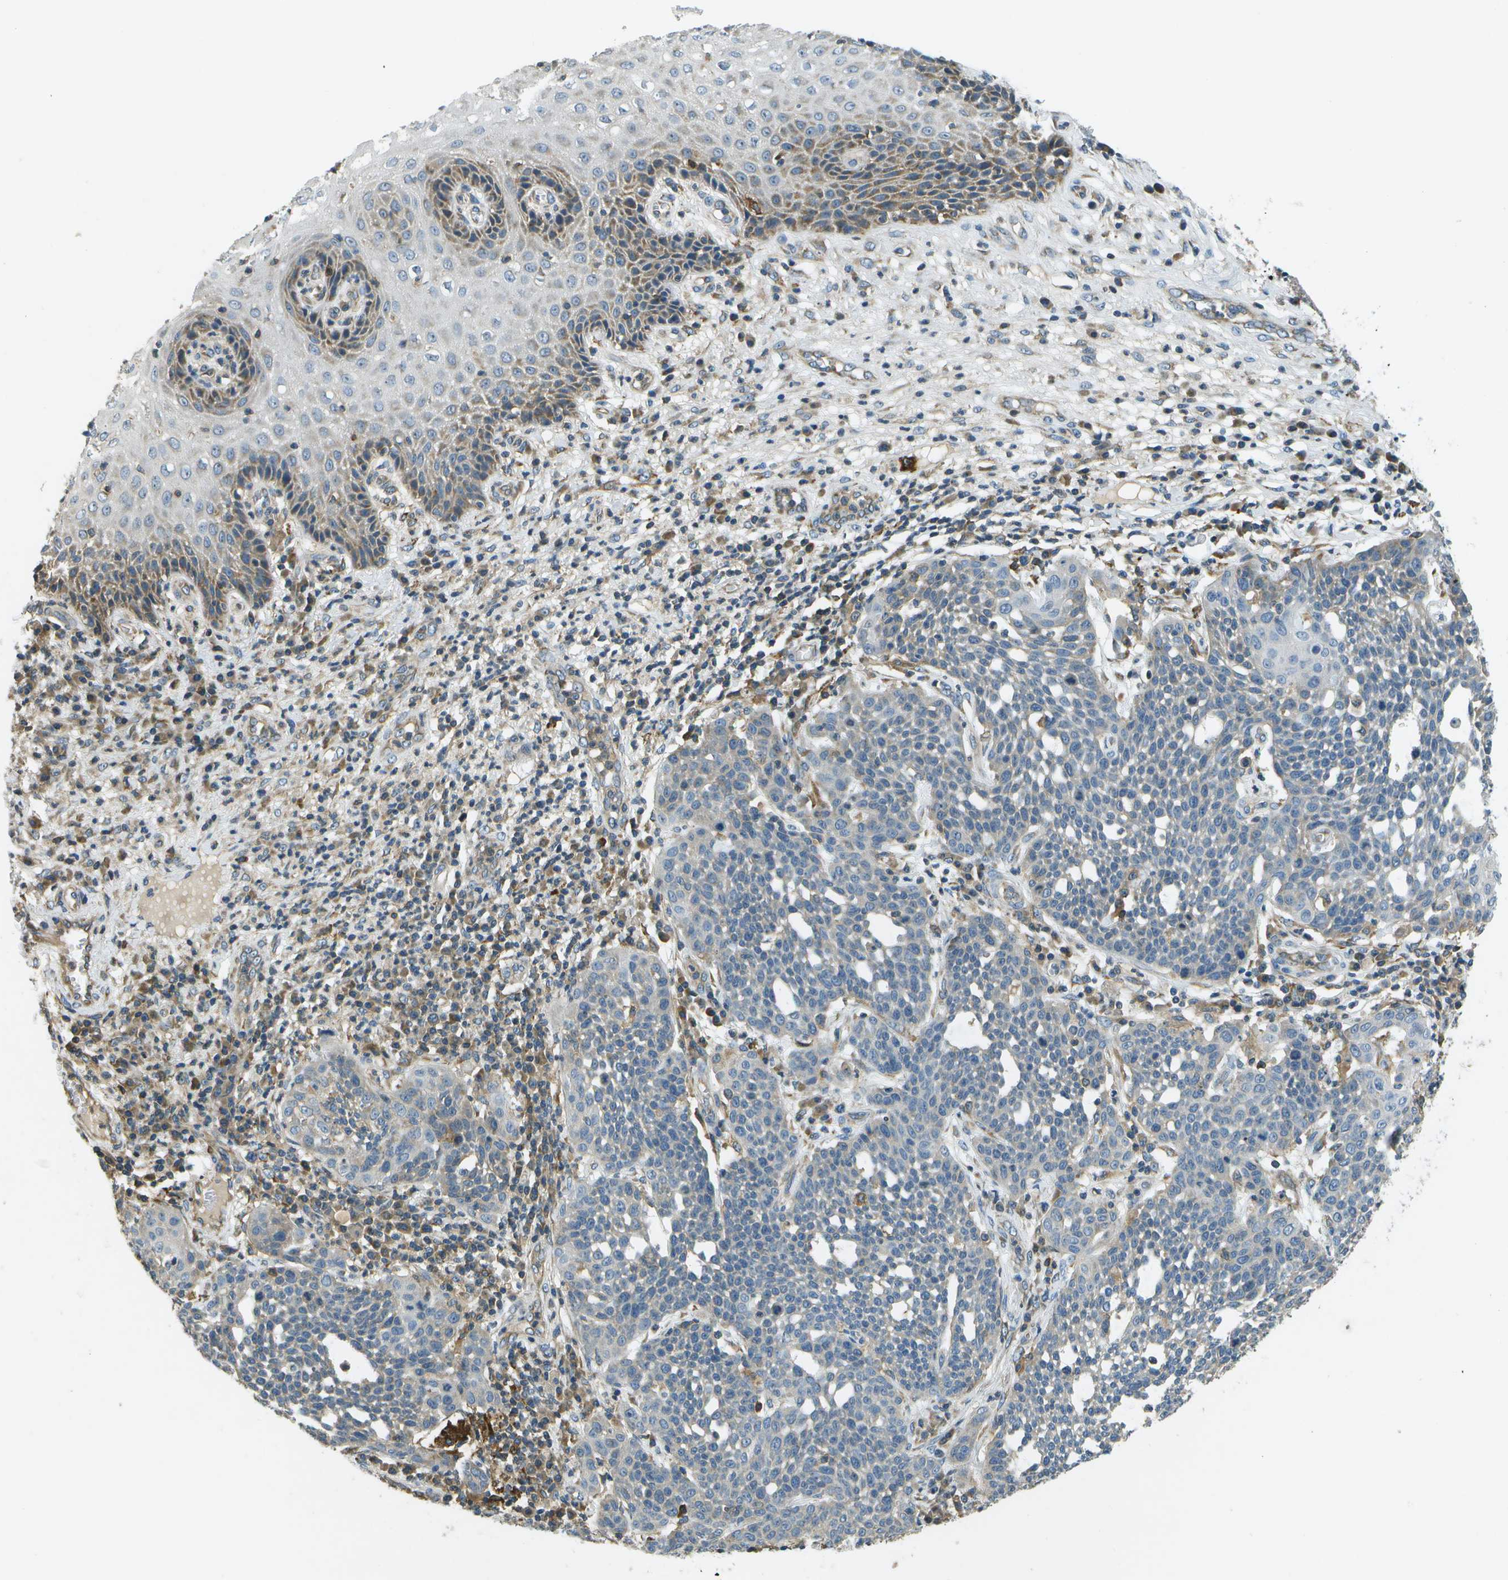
{"staining": {"intensity": "negative", "quantity": "none", "location": "none"}, "tissue": "cervical cancer", "cell_type": "Tumor cells", "image_type": "cancer", "snomed": [{"axis": "morphology", "description": "Squamous cell carcinoma, NOS"}, {"axis": "topography", "description": "Cervix"}], "caption": "IHC photomicrograph of neoplastic tissue: human cervical cancer (squamous cell carcinoma) stained with DAB (3,3'-diaminobenzidine) displays no significant protein staining in tumor cells. (Brightfield microscopy of DAB (3,3'-diaminobenzidine) IHC at high magnification).", "gene": "SAMSN1", "patient": {"sex": "female", "age": 34}}